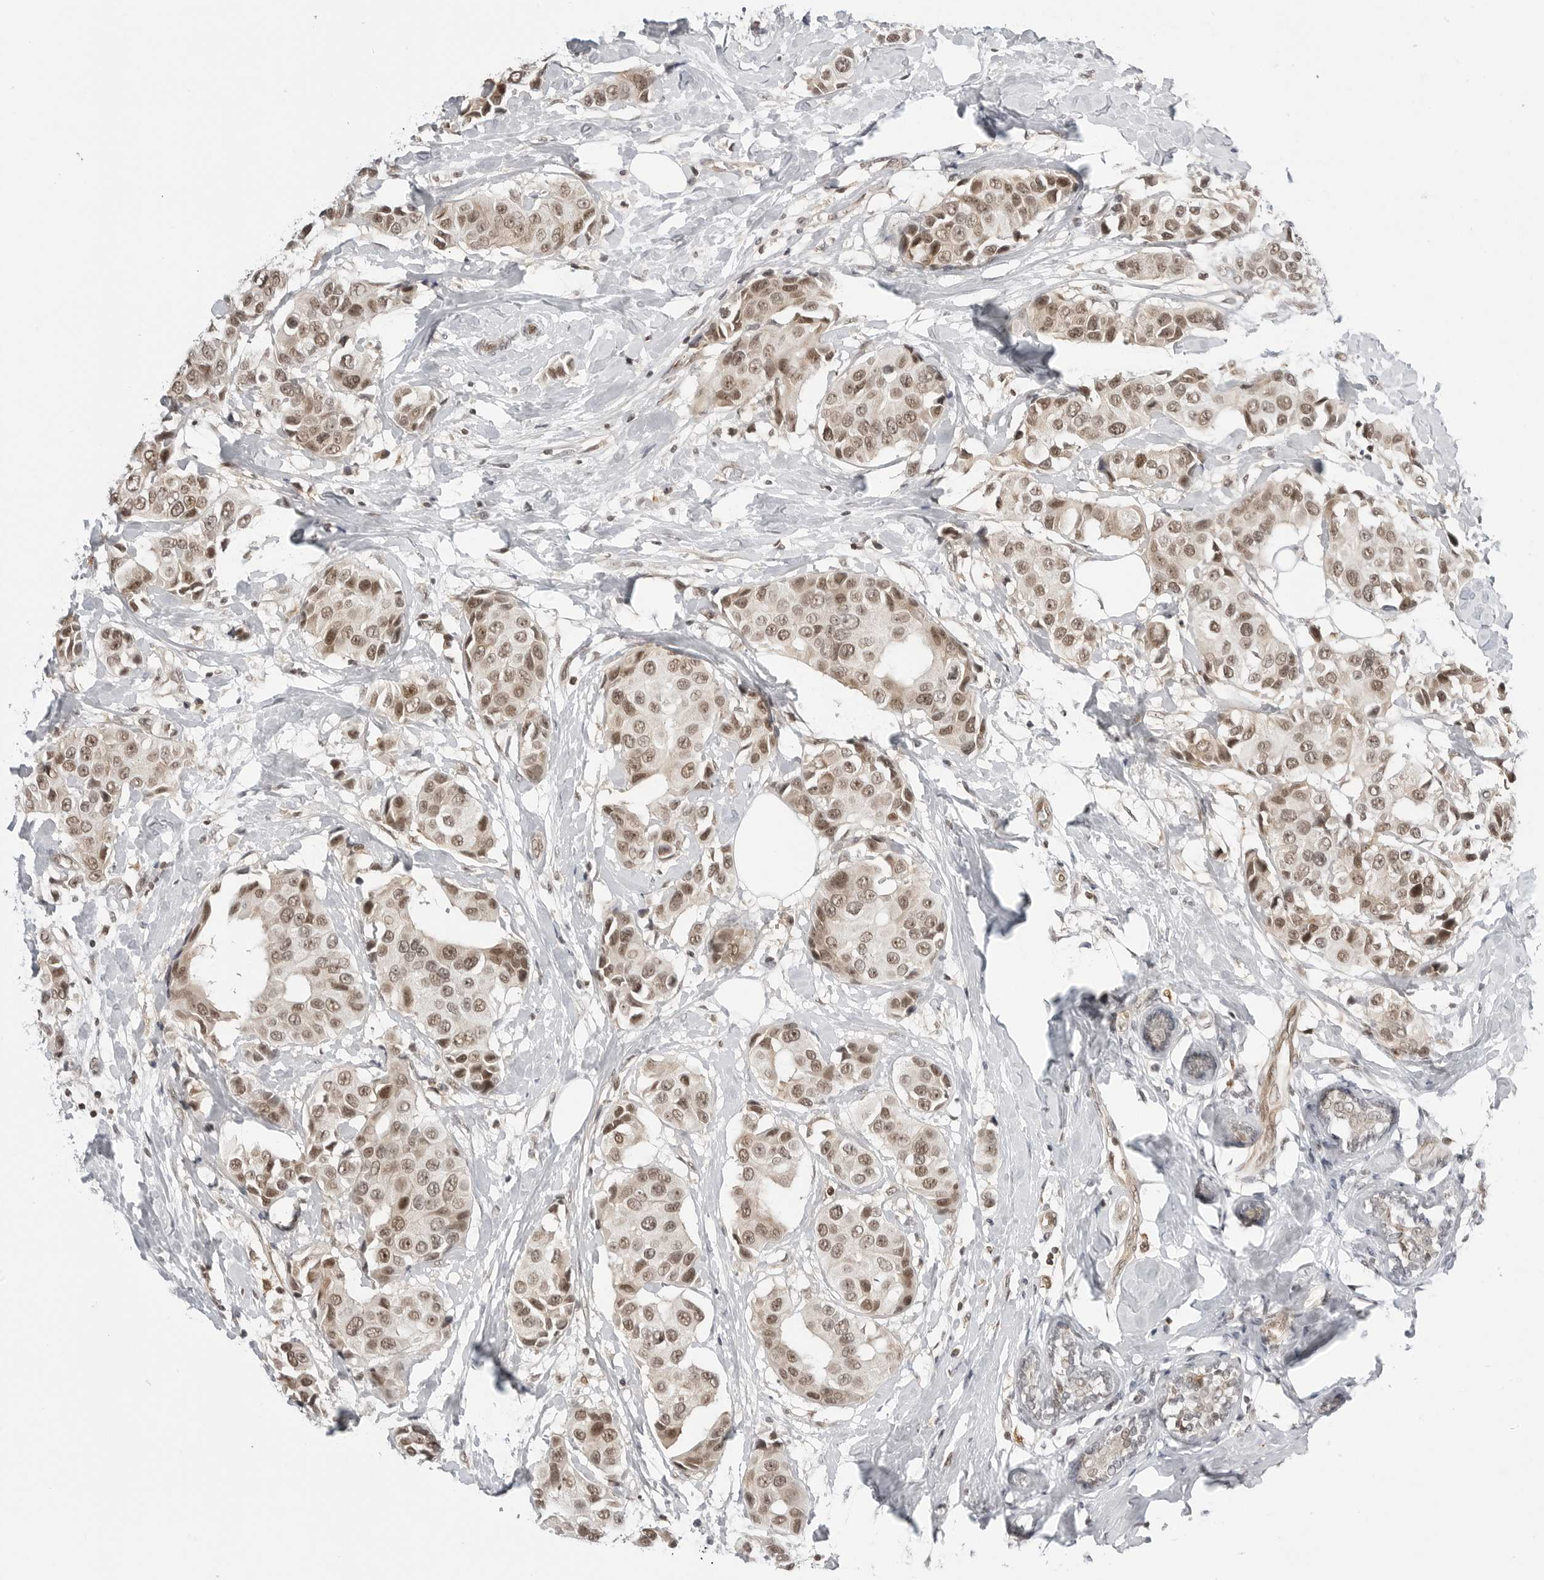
{"staining": {"intensity": "moderate", "quantity": ">75%", "location": "nuclear"}, "tissue": "breast cancer", "cell_type": "Tumor cells", "image_type": "cancer", "snomed": [{"axis": "morphology", "description": "Normal tissue, NOS"}, {"axis": "morphology", "description": "Duct carcinoma"}, {"axis": "topography", "description": "Breast"}], "caption": "Immunohistochemistry (IHC) image of human breast intraductal carcinoma stained for a protein (brown), which displays medium levels of moderate nuclear staining in approximately >75% of tumor cells.", "gene": "C8orf33", "patient": {"sex": "female", "age": 39}}